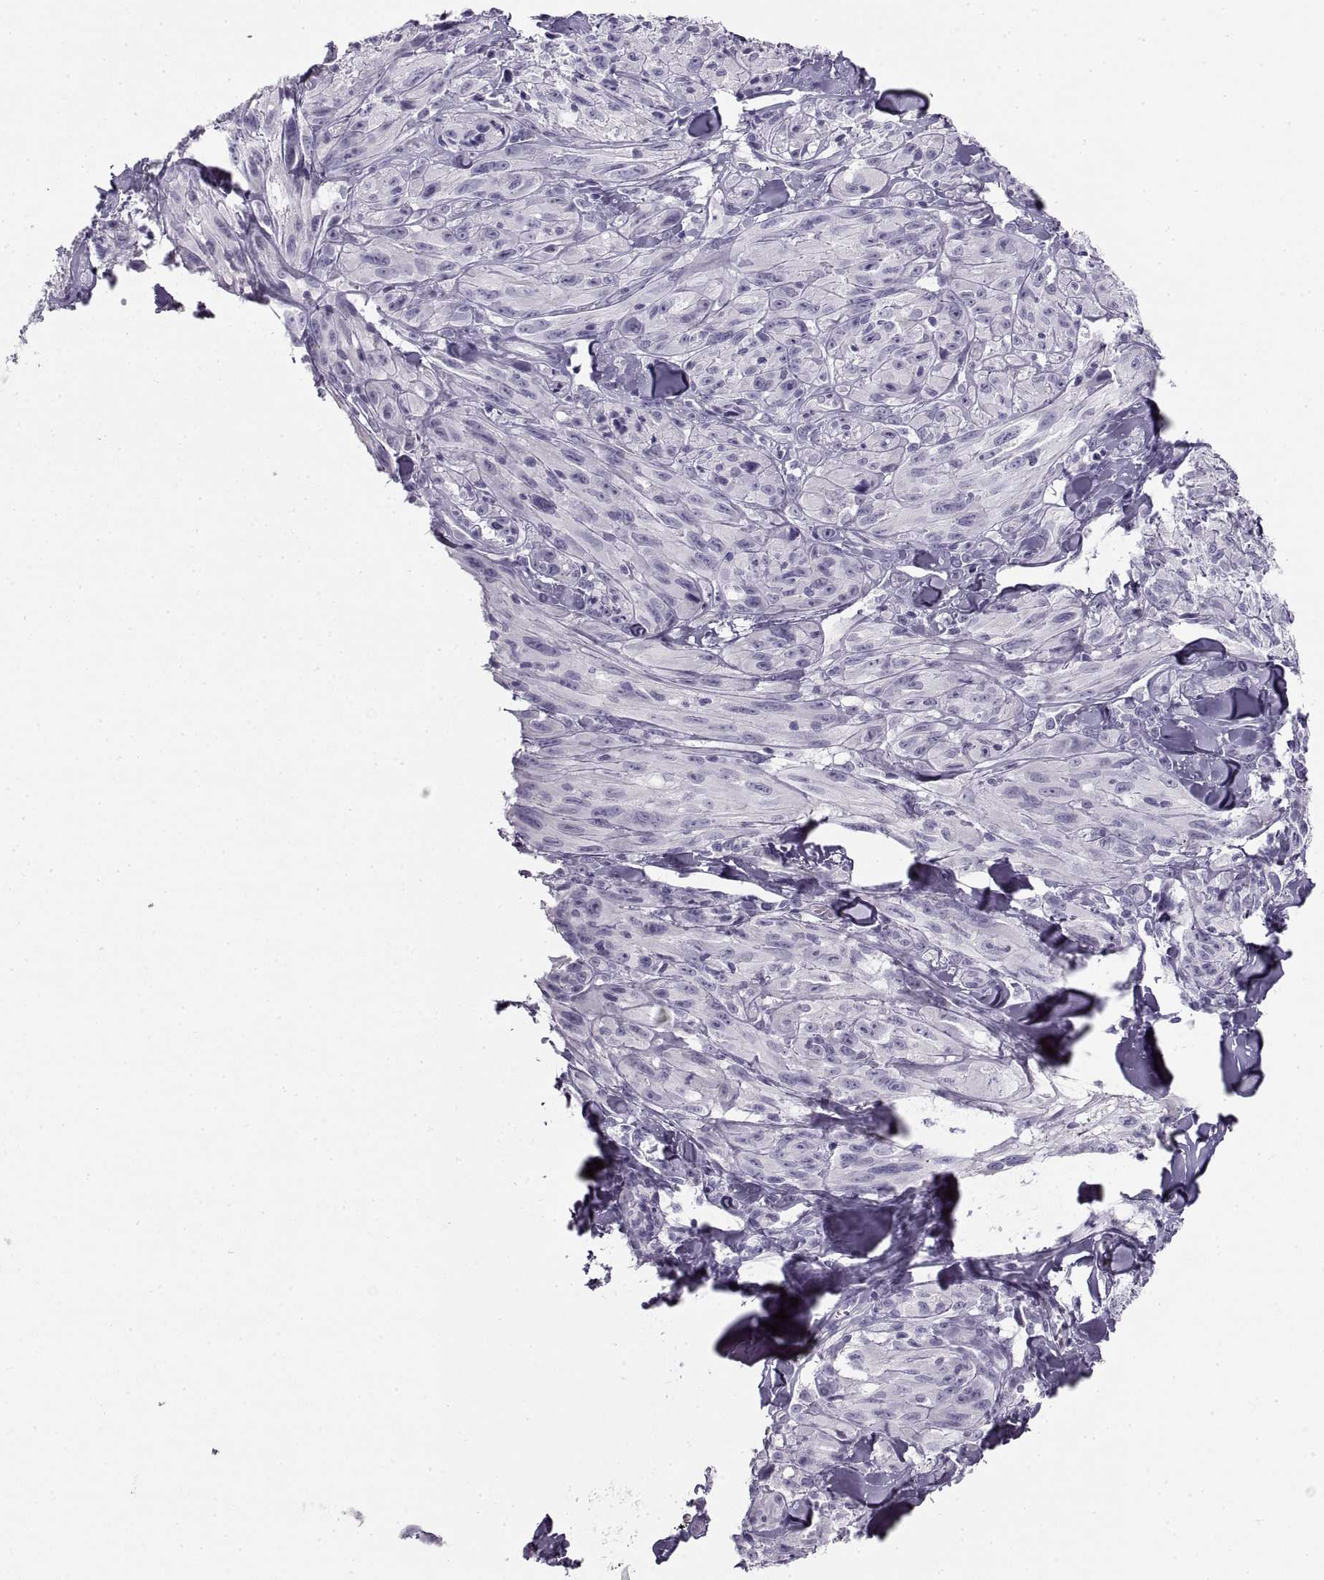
{"staining": {"intensity": "negative", "quantity": "none", "location": "none"}, "tissue": "melanoma", "cell_type": "Tumor cells", "image_type": "cancer", "snomed": [{"axis": "morphology", "description": "Malignant melanoma, NOS"}, {"axis": "topography", "description": "Skin"}], "caption": "Tumor cells are negative for brown protein staining in malignant melanoma.", "gene": "SEMG1", "patient": {"sex": "male", "age": 67}}